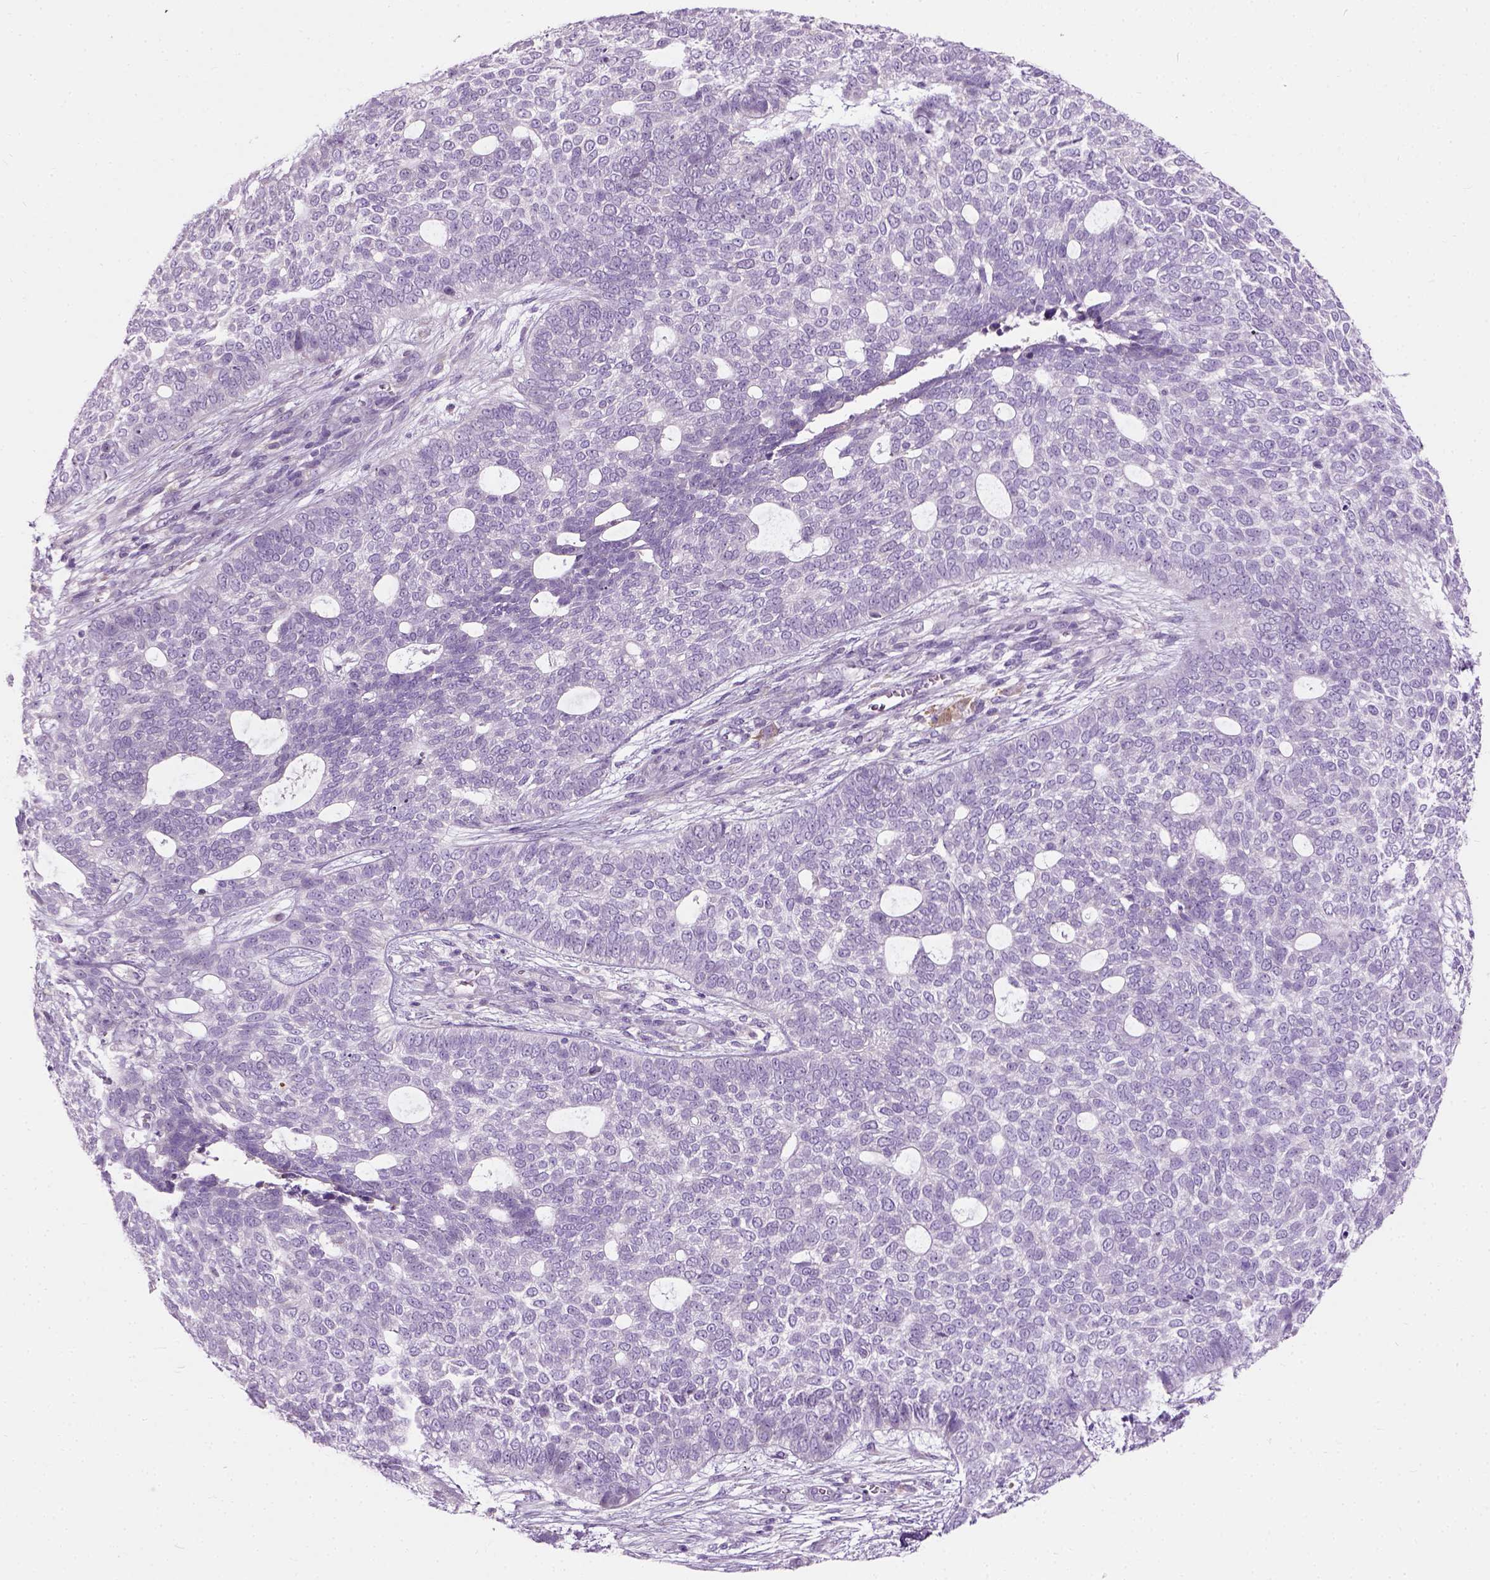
{"staining": {"intensity": "negative", "quantity": "none", "location": "none"}, "tissue": "skin cancer", "cell_type": "Tumor cells", "image_type": "cancer", "snomed": [{"axis": "morphology", "description": "Basal cell carcinoma"}, {"axis": "topography", "description": "Skin"}], "caption": "High power microscopy photomicrograph of an IHC photomicrograph of skin cancer, revealing no significant positivity in tumor cells.", "gene": "TRIM72", "patient": {"sex": "female", "age": 69}}